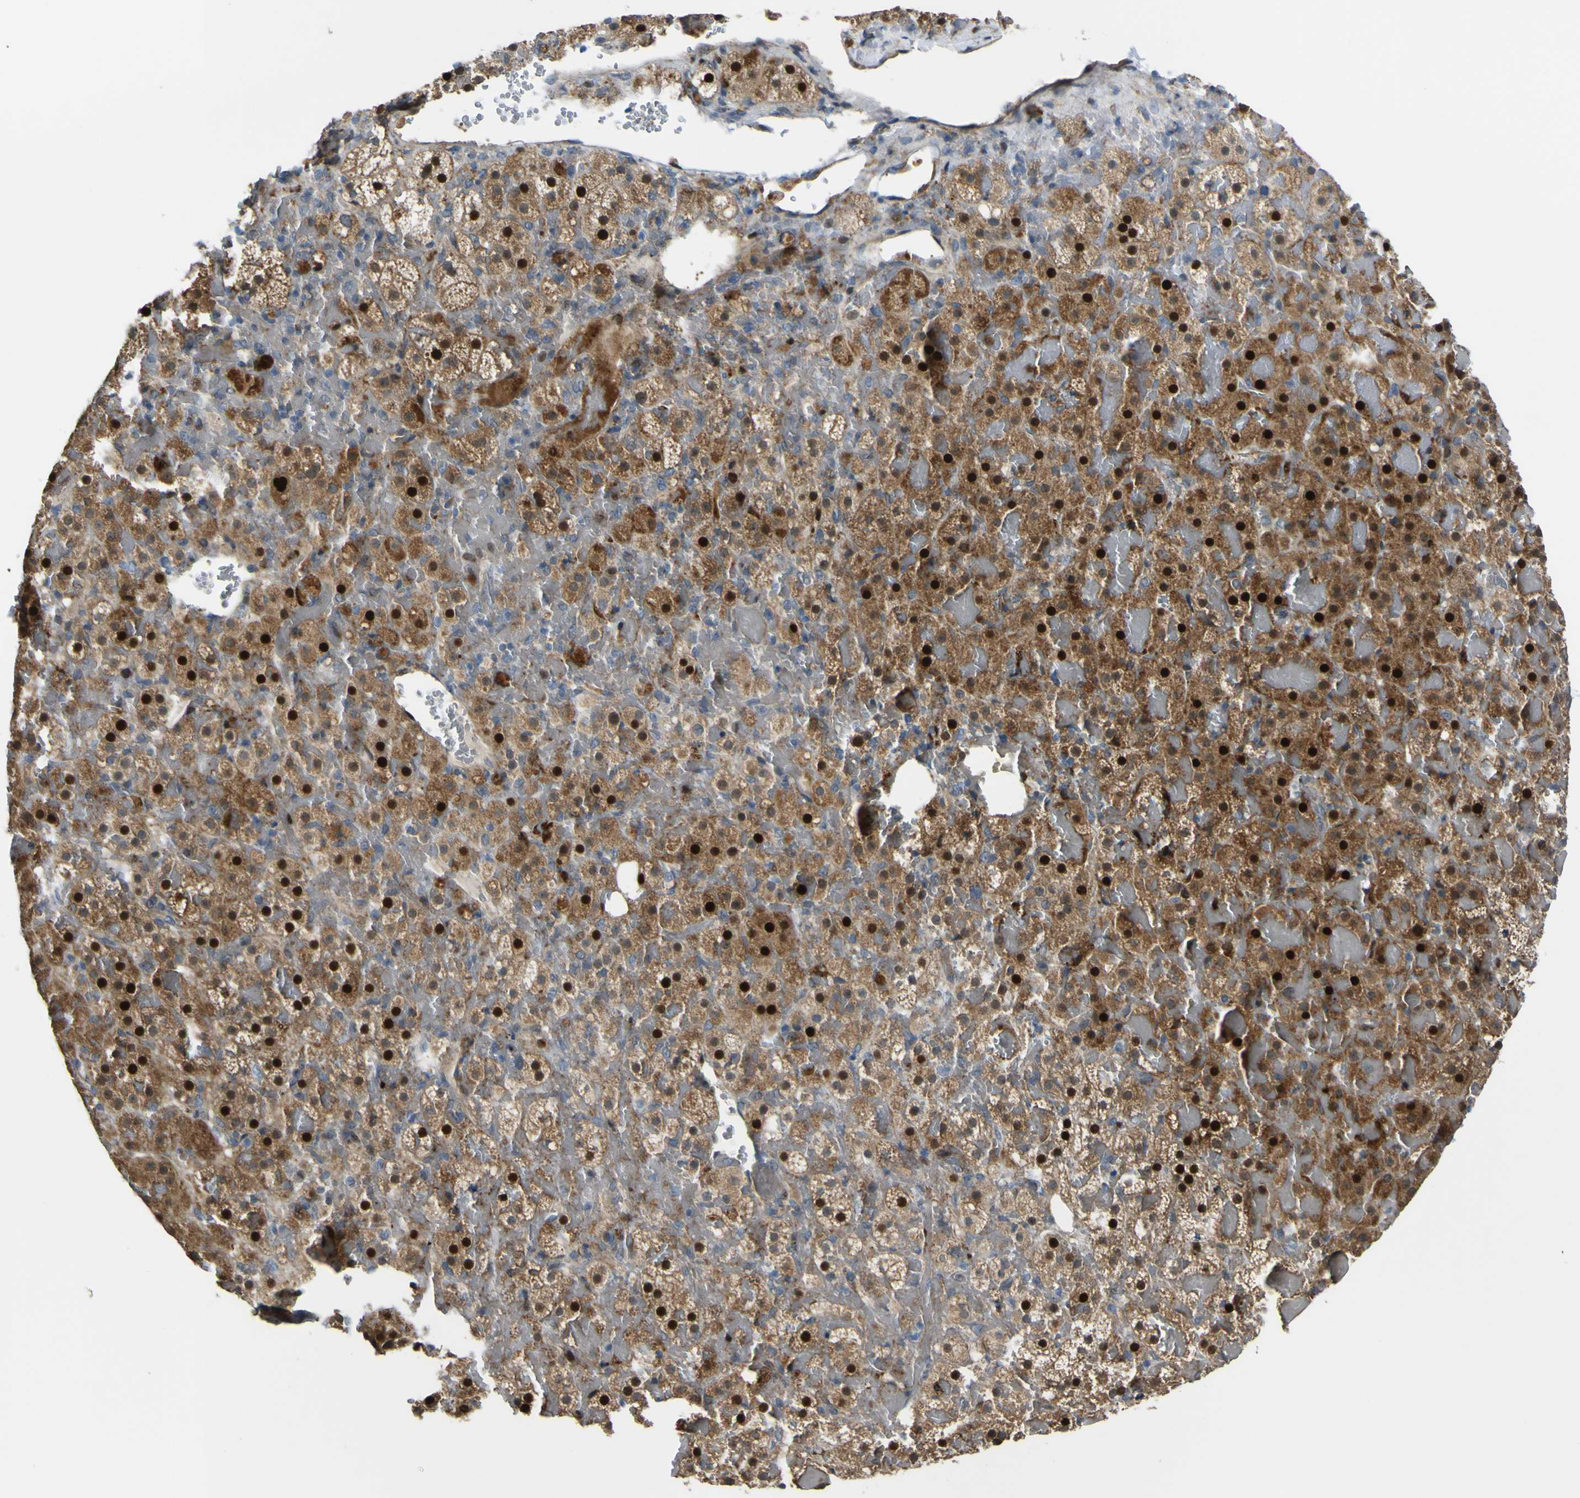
{"staining": {"intensity": "strong", "quantity": ">75%", "location": "cytoplasmic/membranous,nuclear"}, "tissue": "adrenal gland", "cell_type": "Glandular cells", "image_type": "normal", "snomed": [{"axis": "morphology", "description": "Normal tissue, NOS"}, {"axis": "topography", "description": "Adrenal gland"}], "caption": "A histopathology image of human adrenal gland stained for a protein shows strong cytoplasmic/membranous,nuclear brown staining in glandular cells. (DAB (3,3'-diaminobenzidine) IHC with brightfield microscopy, high magnification).", "gene": "LBHD1", "patient": {"sex": "female", "age": 59}}